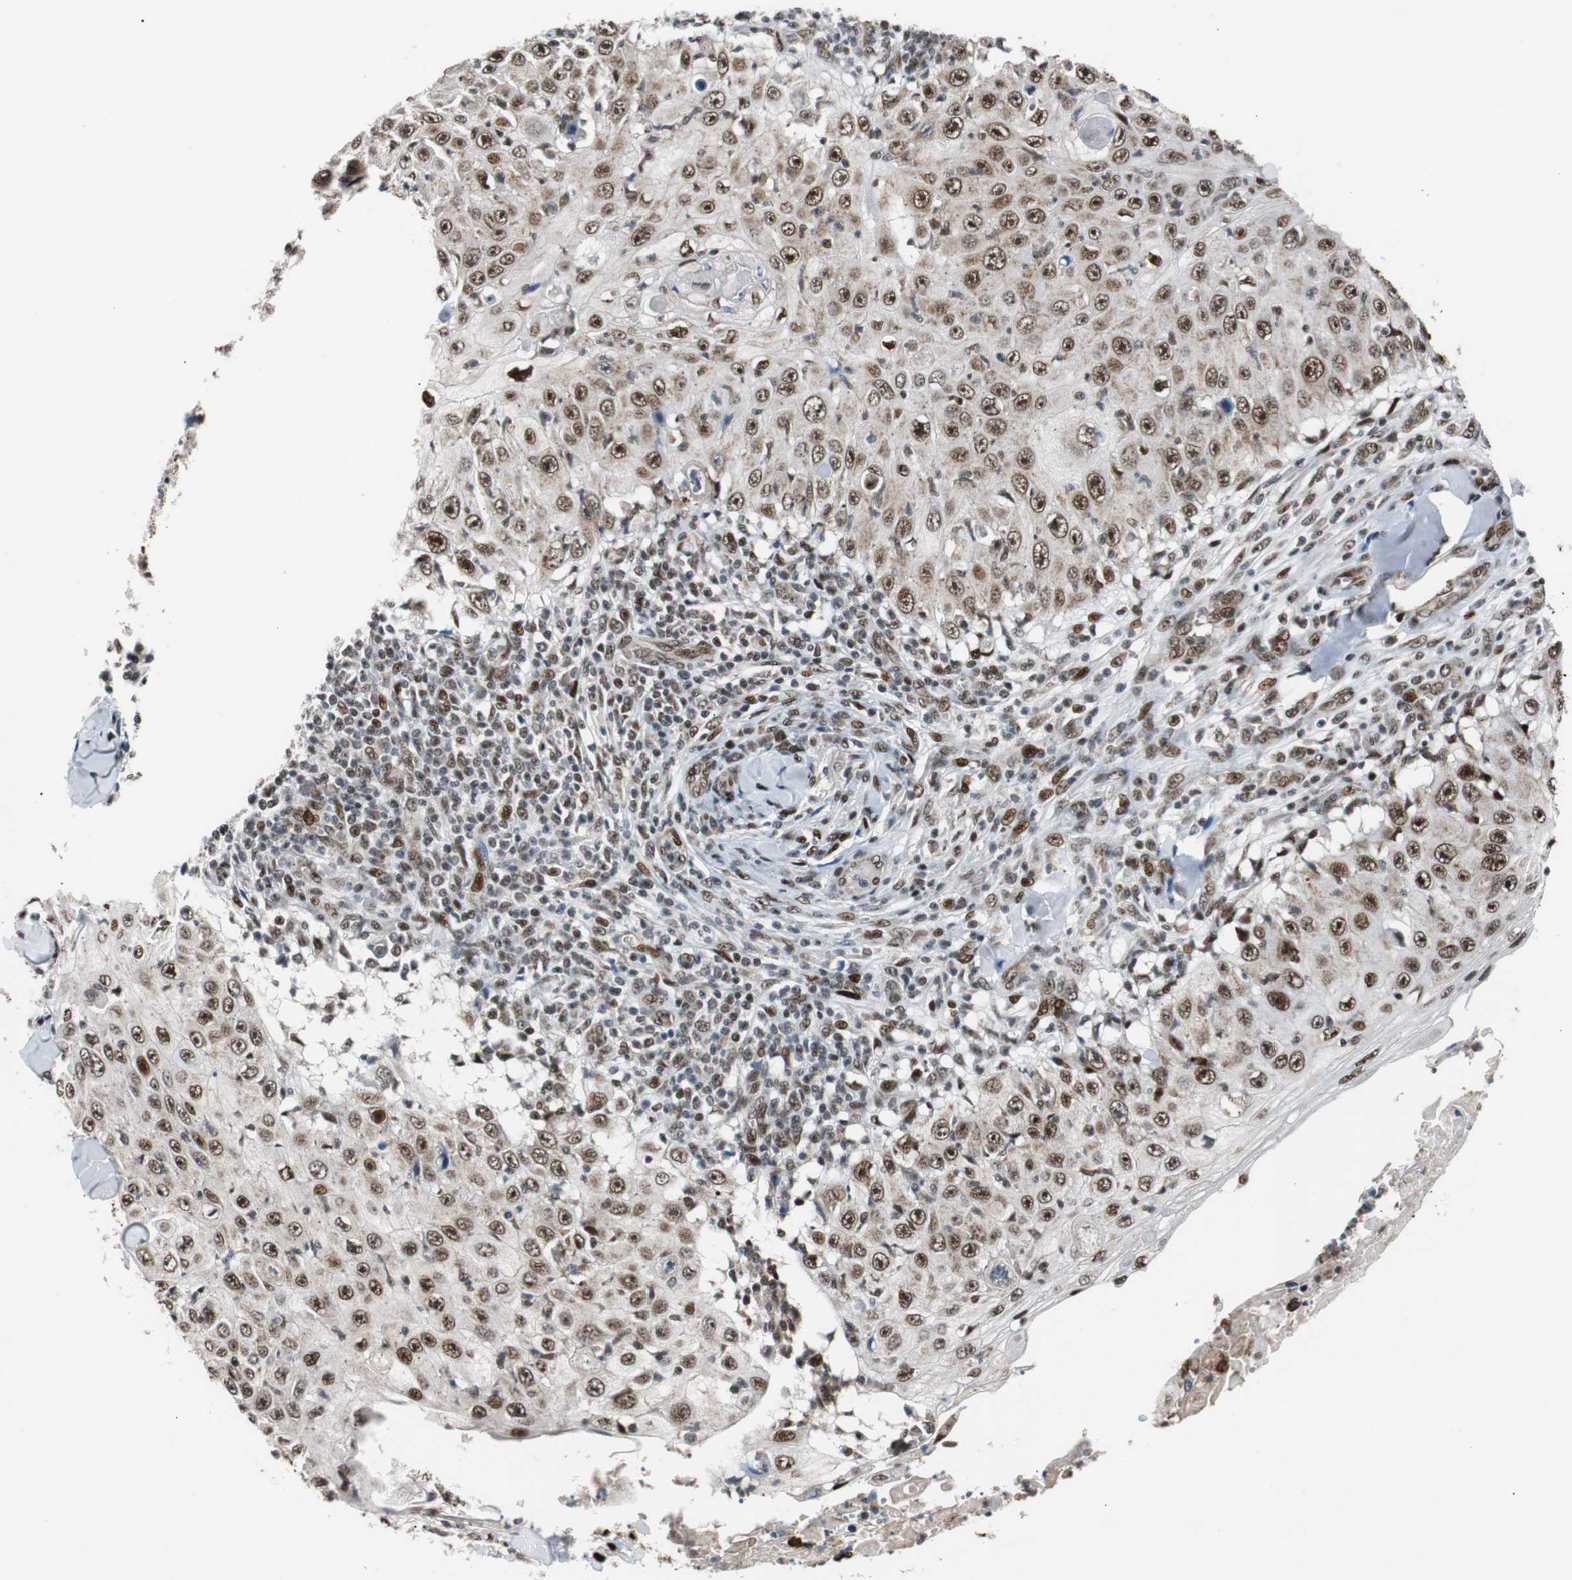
{"staining": {"intensity": "moderate", "quantity": ">75%", "location": "cytoplasmic/membranous,nuclear"}, "tissue": "skin cancer", "cell_type": "Tumor cells", "image_type": "cancer", "snomed": [{"axis": "morphology", "description": "Squamous cell carcinoma, NOS"}, {"axis": "topography", "description": "Skin"}], "caption": "High-magnification brightfield microscopy of skin cancer (squamous cell carcinoma) stained with DAB (brown) and counterstained with hematoxylin (blue). tumor cells exhibit moderate cytoplasmic/membranous and nuclear positivity is identified in about>75% of cells.", "gene": "NBL1", "patient": {"sex": "male", "age": 86}}